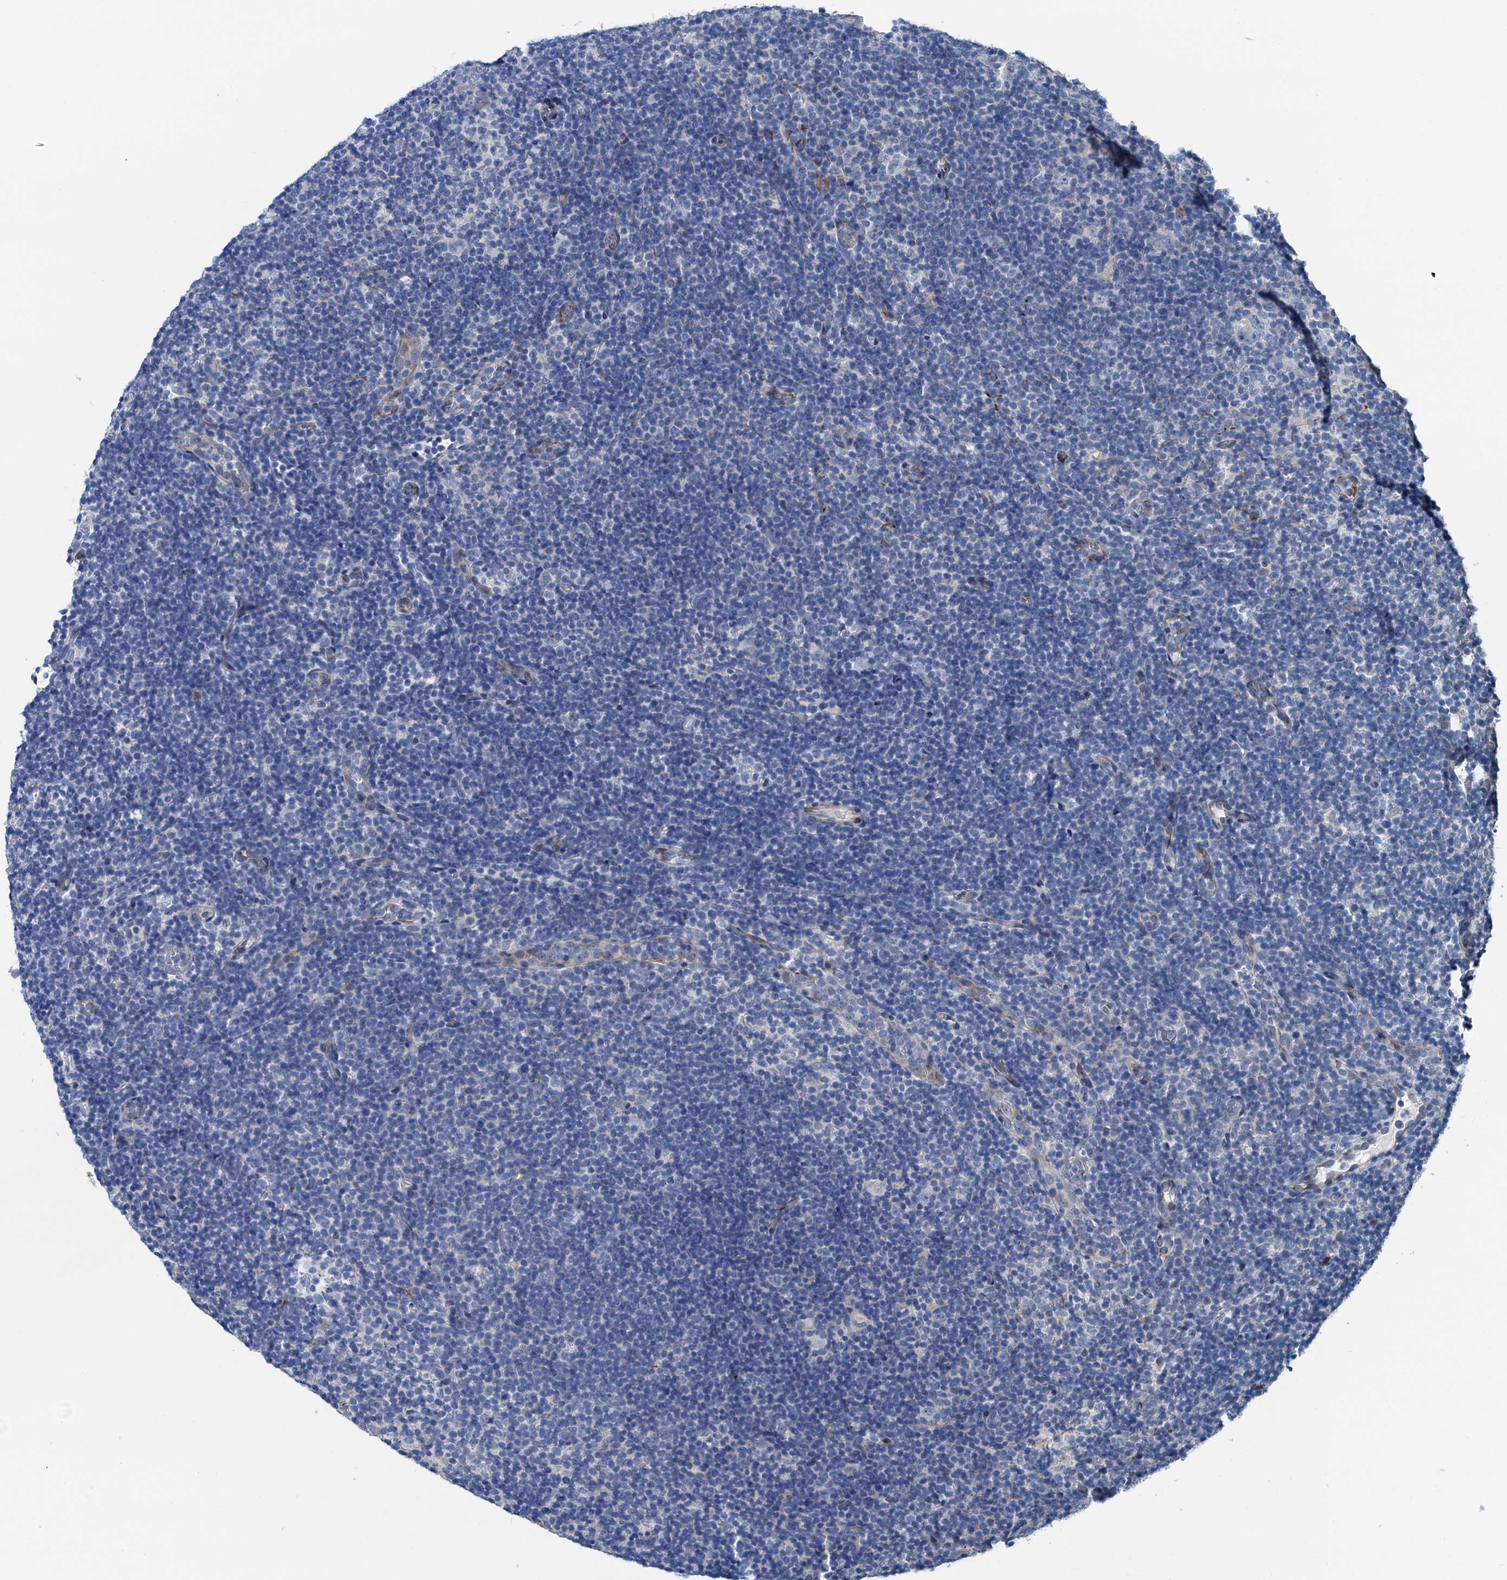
{"staining": {"intensity": "negative", "quantity": "none", "location": "none"}, "tissue": "lymphoma", "cell_type": "Tumor cells", "image_type": "cancer", "snomed": [{"axis": "morphology", "description": "Hodgkin's disease, NOS"}, {"axis": "topography", "description": "Lymph node"}], "caption": "An image of human lymphoma is negative for staining in tumor cells.", "gene": "ELAC1", "patient": {"sex": "female", "age": 57}}